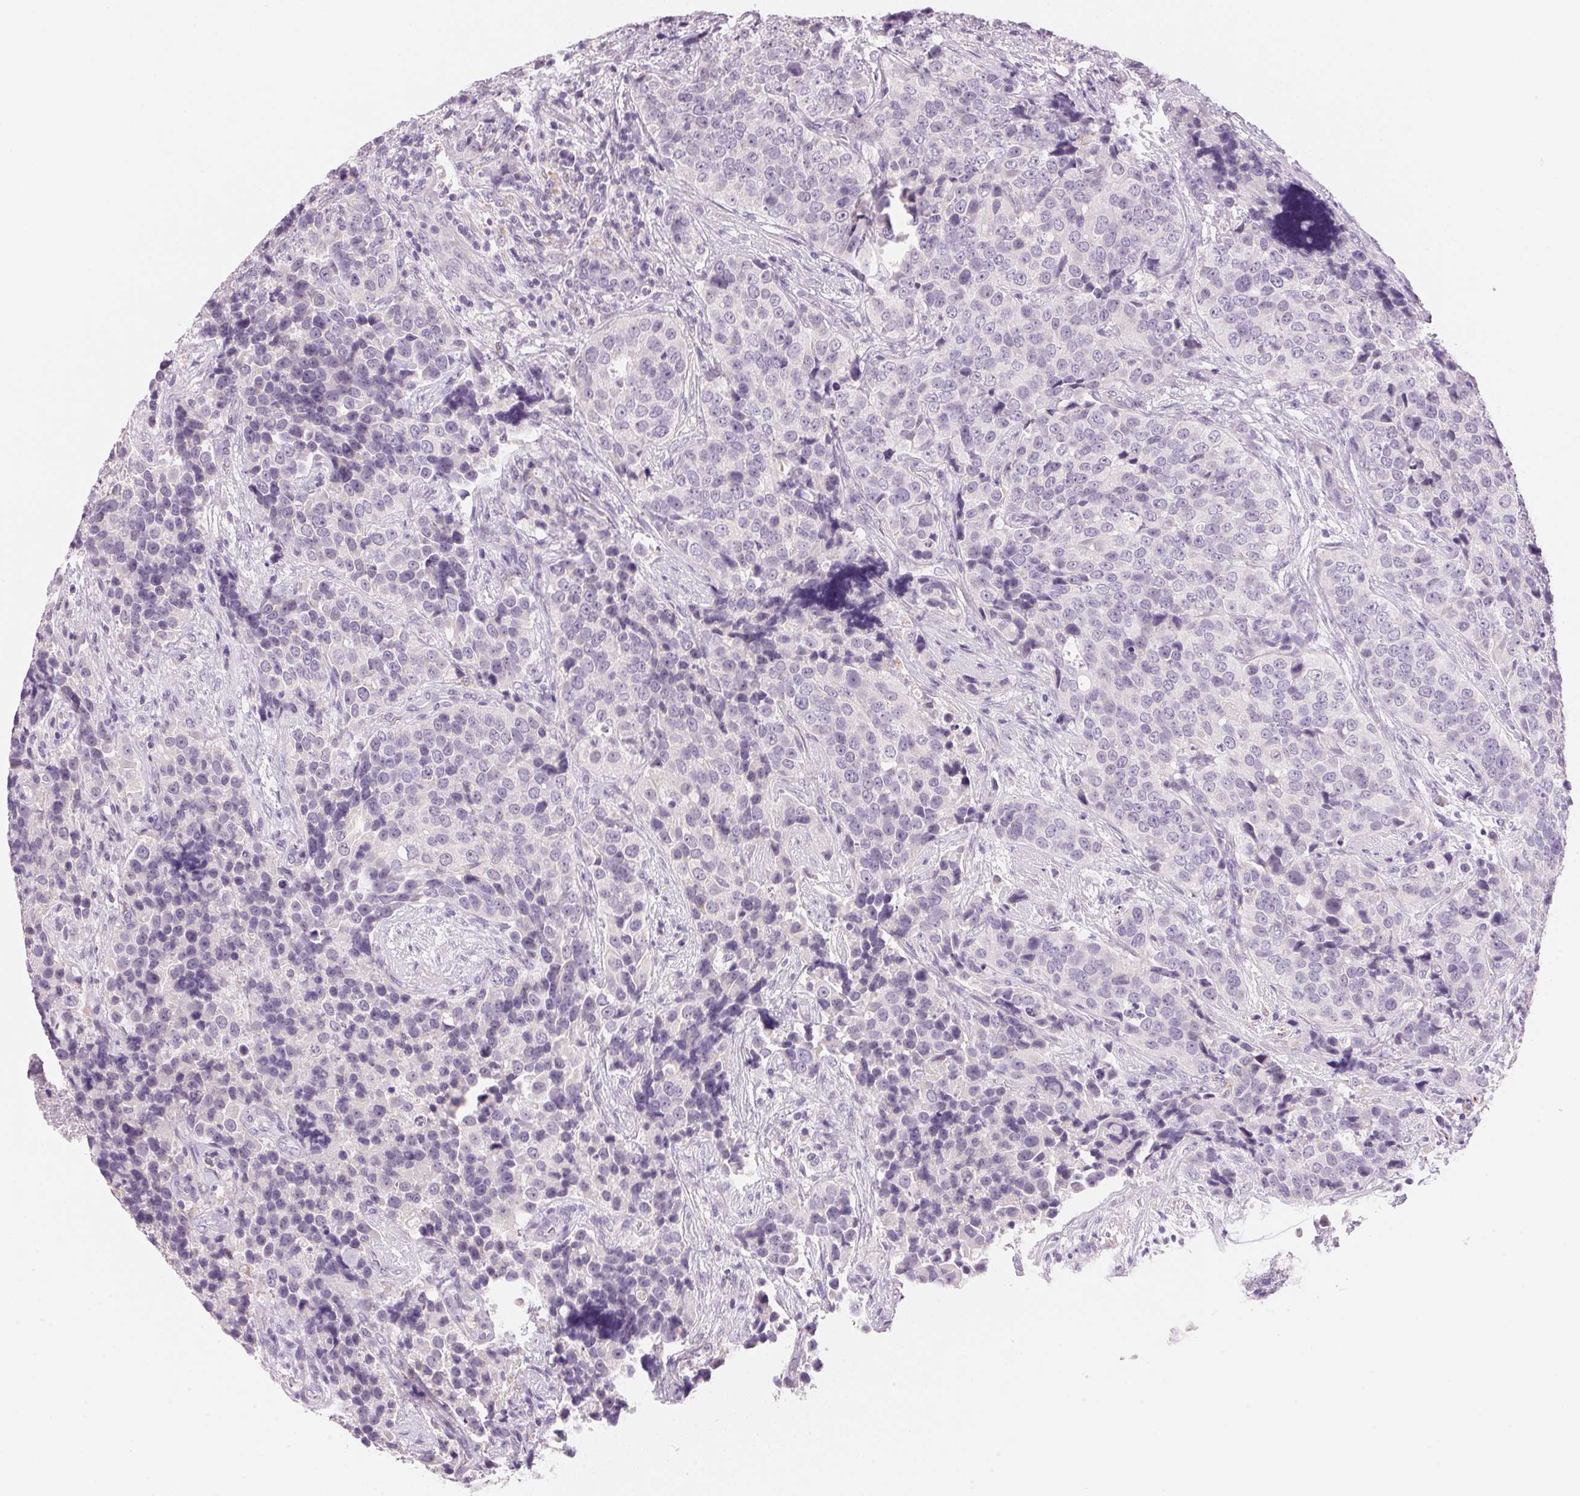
{"staining": {"intensity": "negative", "quantity": "none", "location": "none"}, "tissue": "urothelial cancer", "cell_type": "Tumor cells", "image_type": "cancer", "snomed": [{"axis": "morphology", "description": "Urothelial carcinoma, NOS"}, {"axis": "topography", "description": "Urinary bladder"}], "caption": "Immunohistochemical staining of human urothelial cancer displays no significant positivity in tumor cells.", "gene": "CYP11B1", "patient": {"sex": "male", "age": 52}}